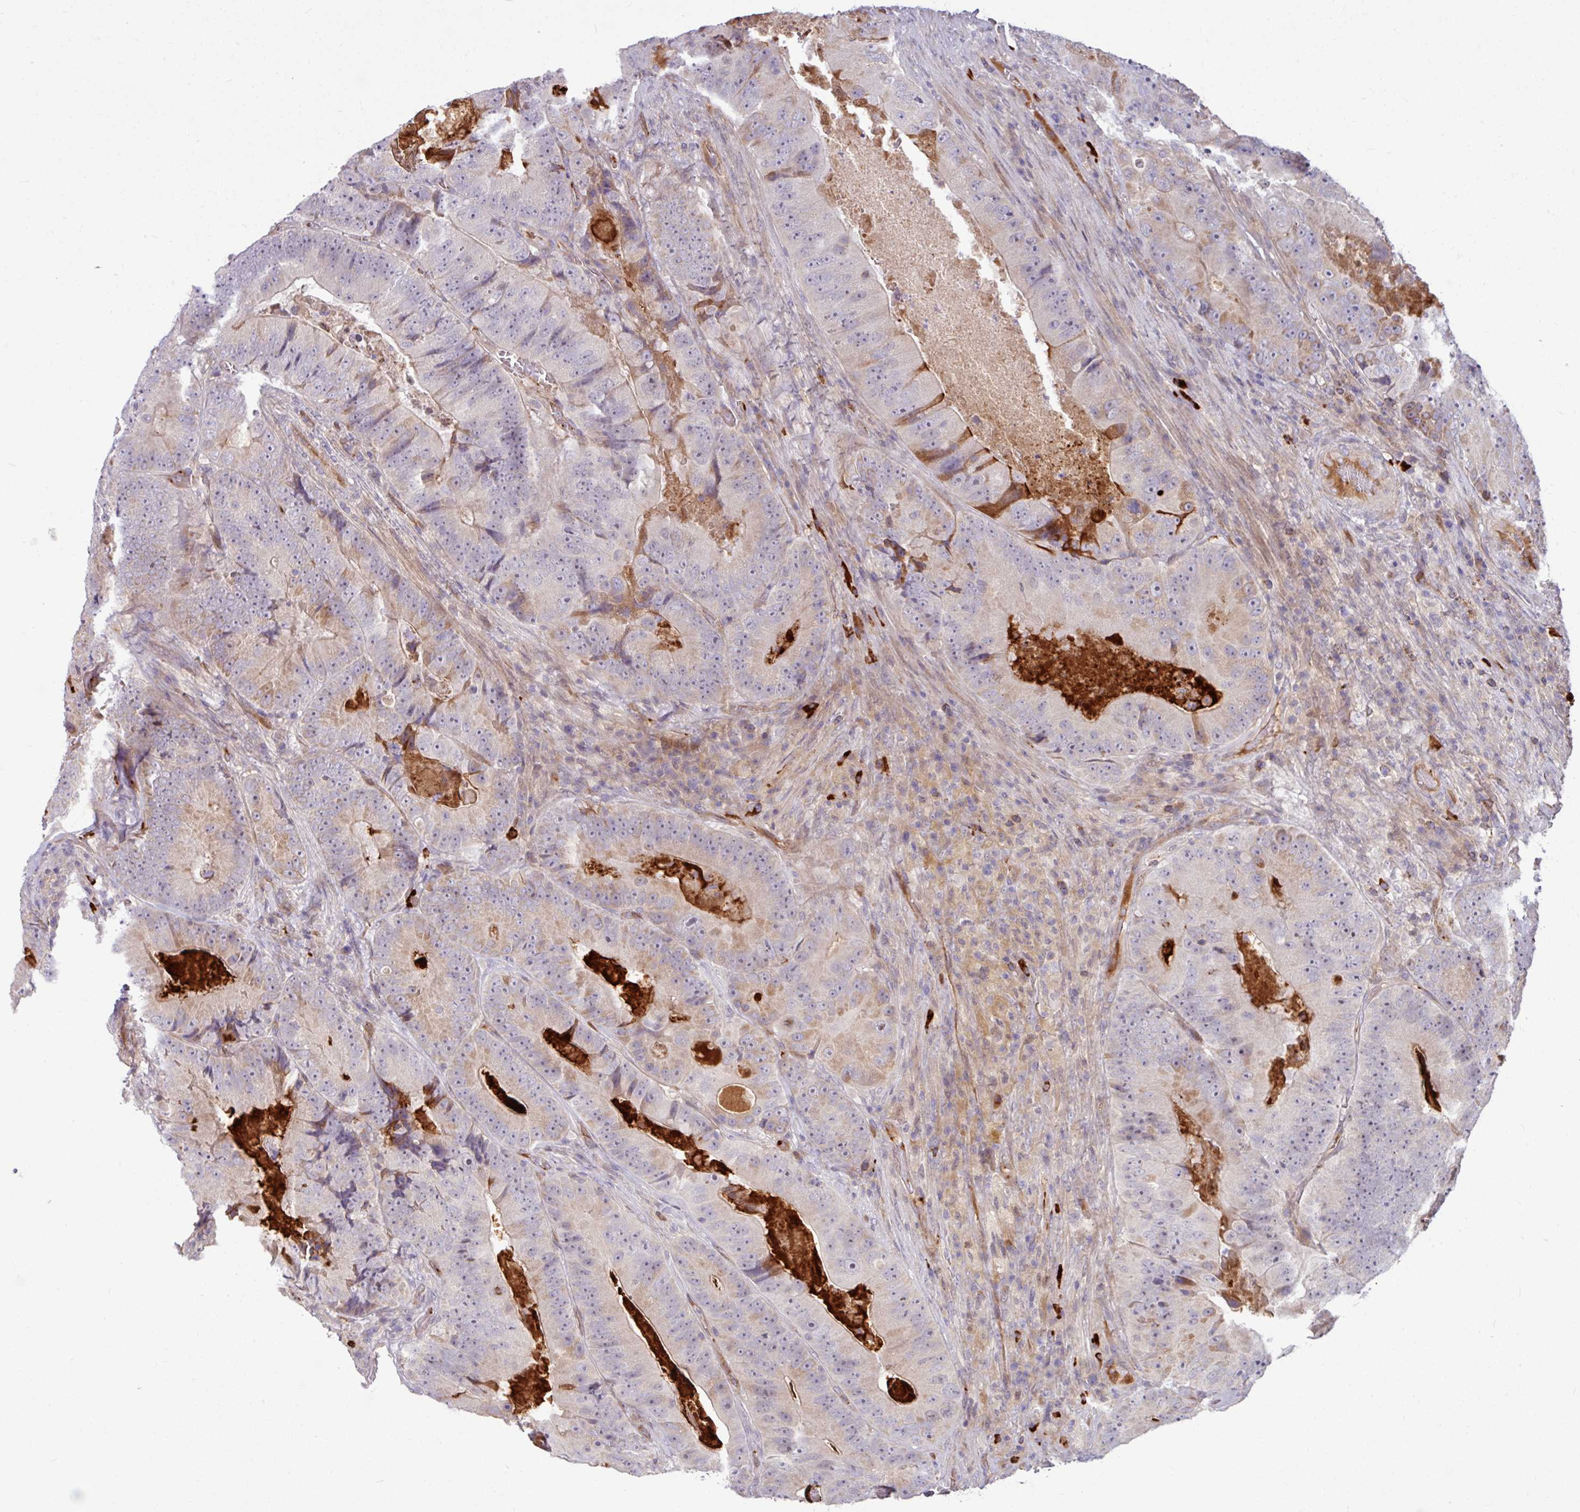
{"staining": {"intensity": "moderate", "quantity": "<25%", "location": "cytoplasmic/membranous"}, "tissue": "colorectal cancer", "cell_type": "Tumor cells", "image_type": "cancer", "snomed": [{"axis": "morphology", "description": "Adenocarcinoma, NOS"}, {"axis": "topography", "description": "Colon"}], "caption": "DAB immunohistochemical staining of colorectal cancer (adenocarcinoma) exhibits moderate cytoplasmic/membranous protein expression in approximately <25% of tumor cells.", "gene": "B4GALNT4", "patient": {"sex": "female", "age": 86}}